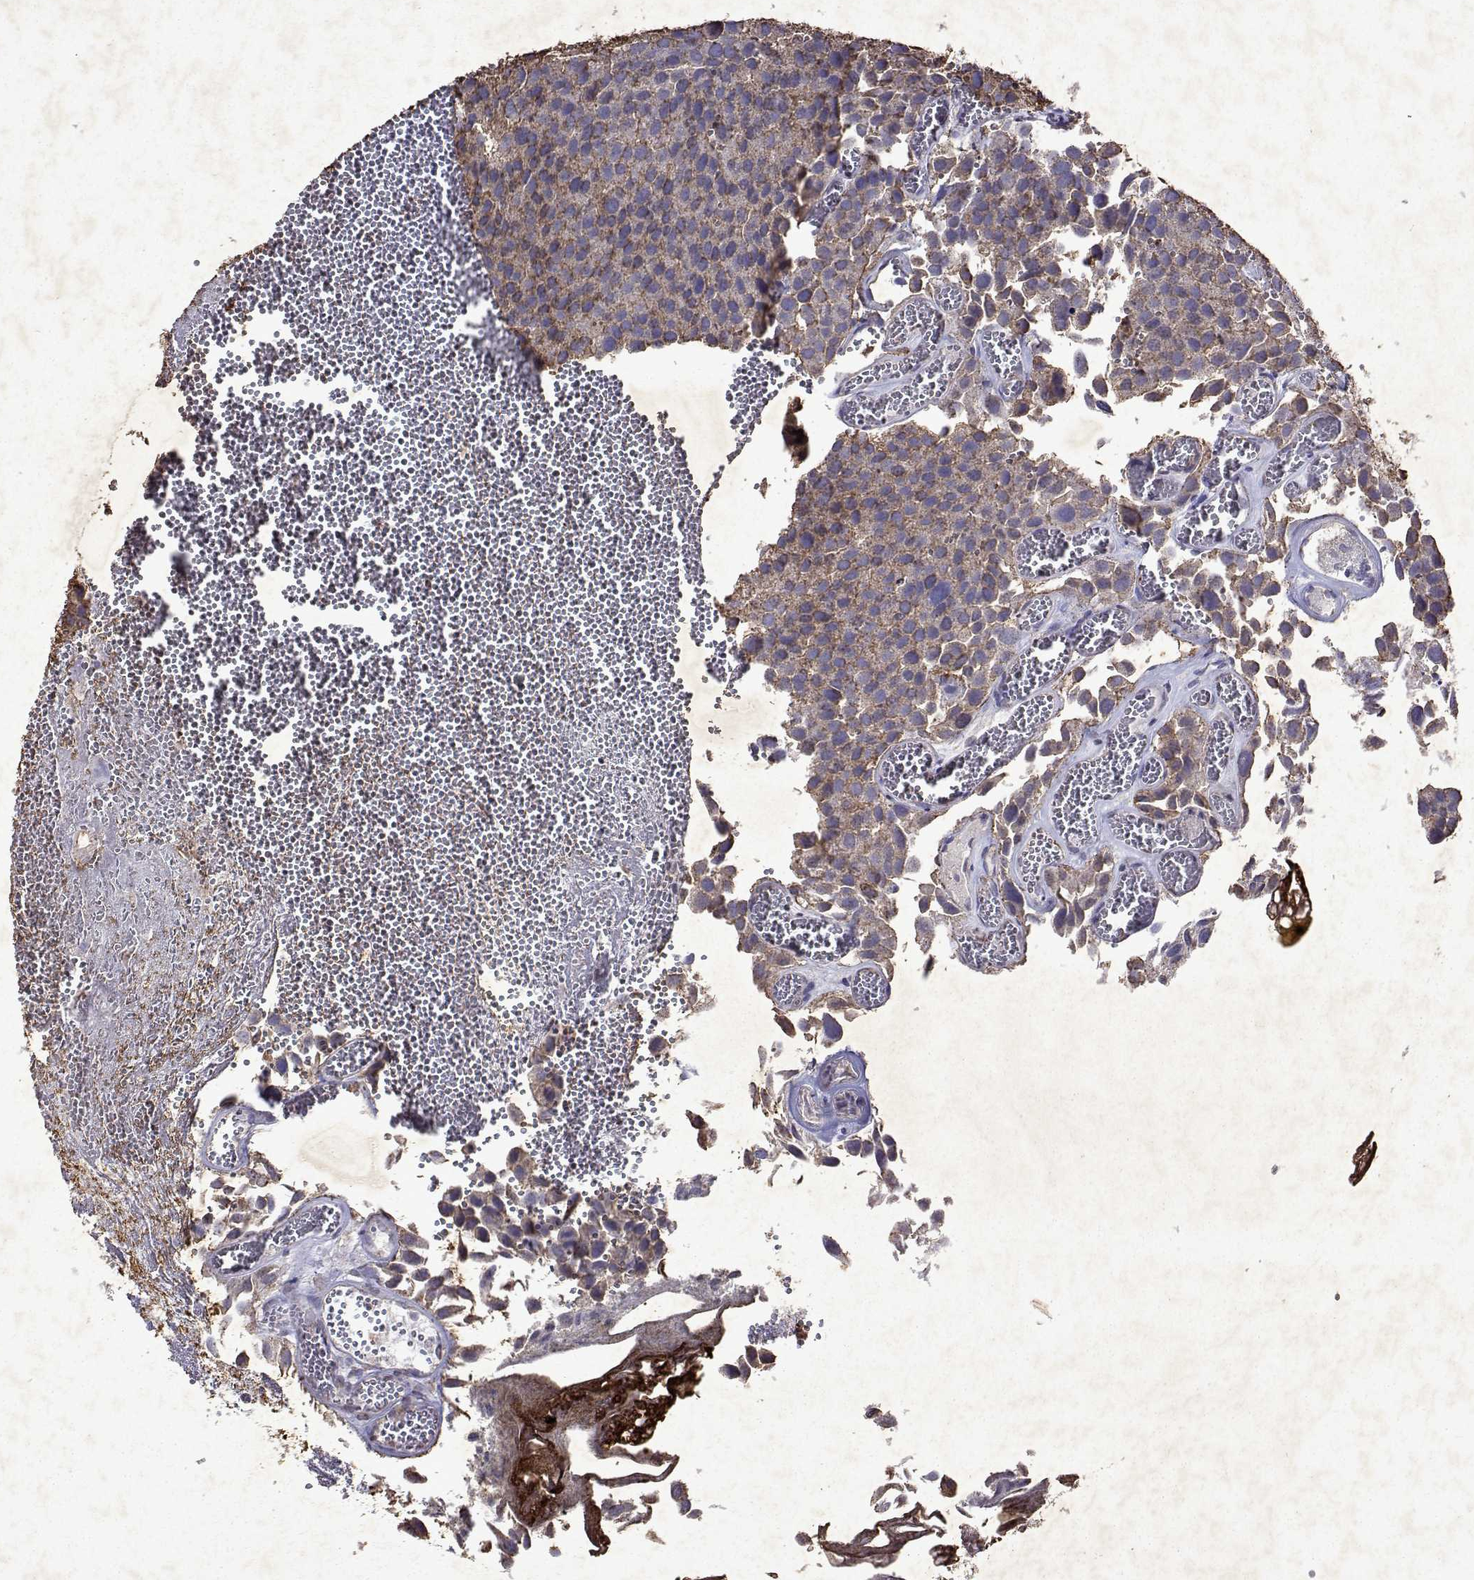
{"staining": {"intensity": "weak", "quantity": ">75%", "location": "cytoplasmic/membranous"}, "tissue": "urothelial cancer", "cell_type": "Tumor cells", "image_type": "cancer", "snomed": [{"axis": "morphology", "description": "Urothelial carcinoma, Low grade"}, {"axis": "topography", "description": "Urinary bladder"}], "caption": "Human low-grade urothelial carcinoma stained with a protein marker exhibits weak staining in tumor cells.", "gene": "DUSP28", "patient": {"sex": "female", "age": 69}}